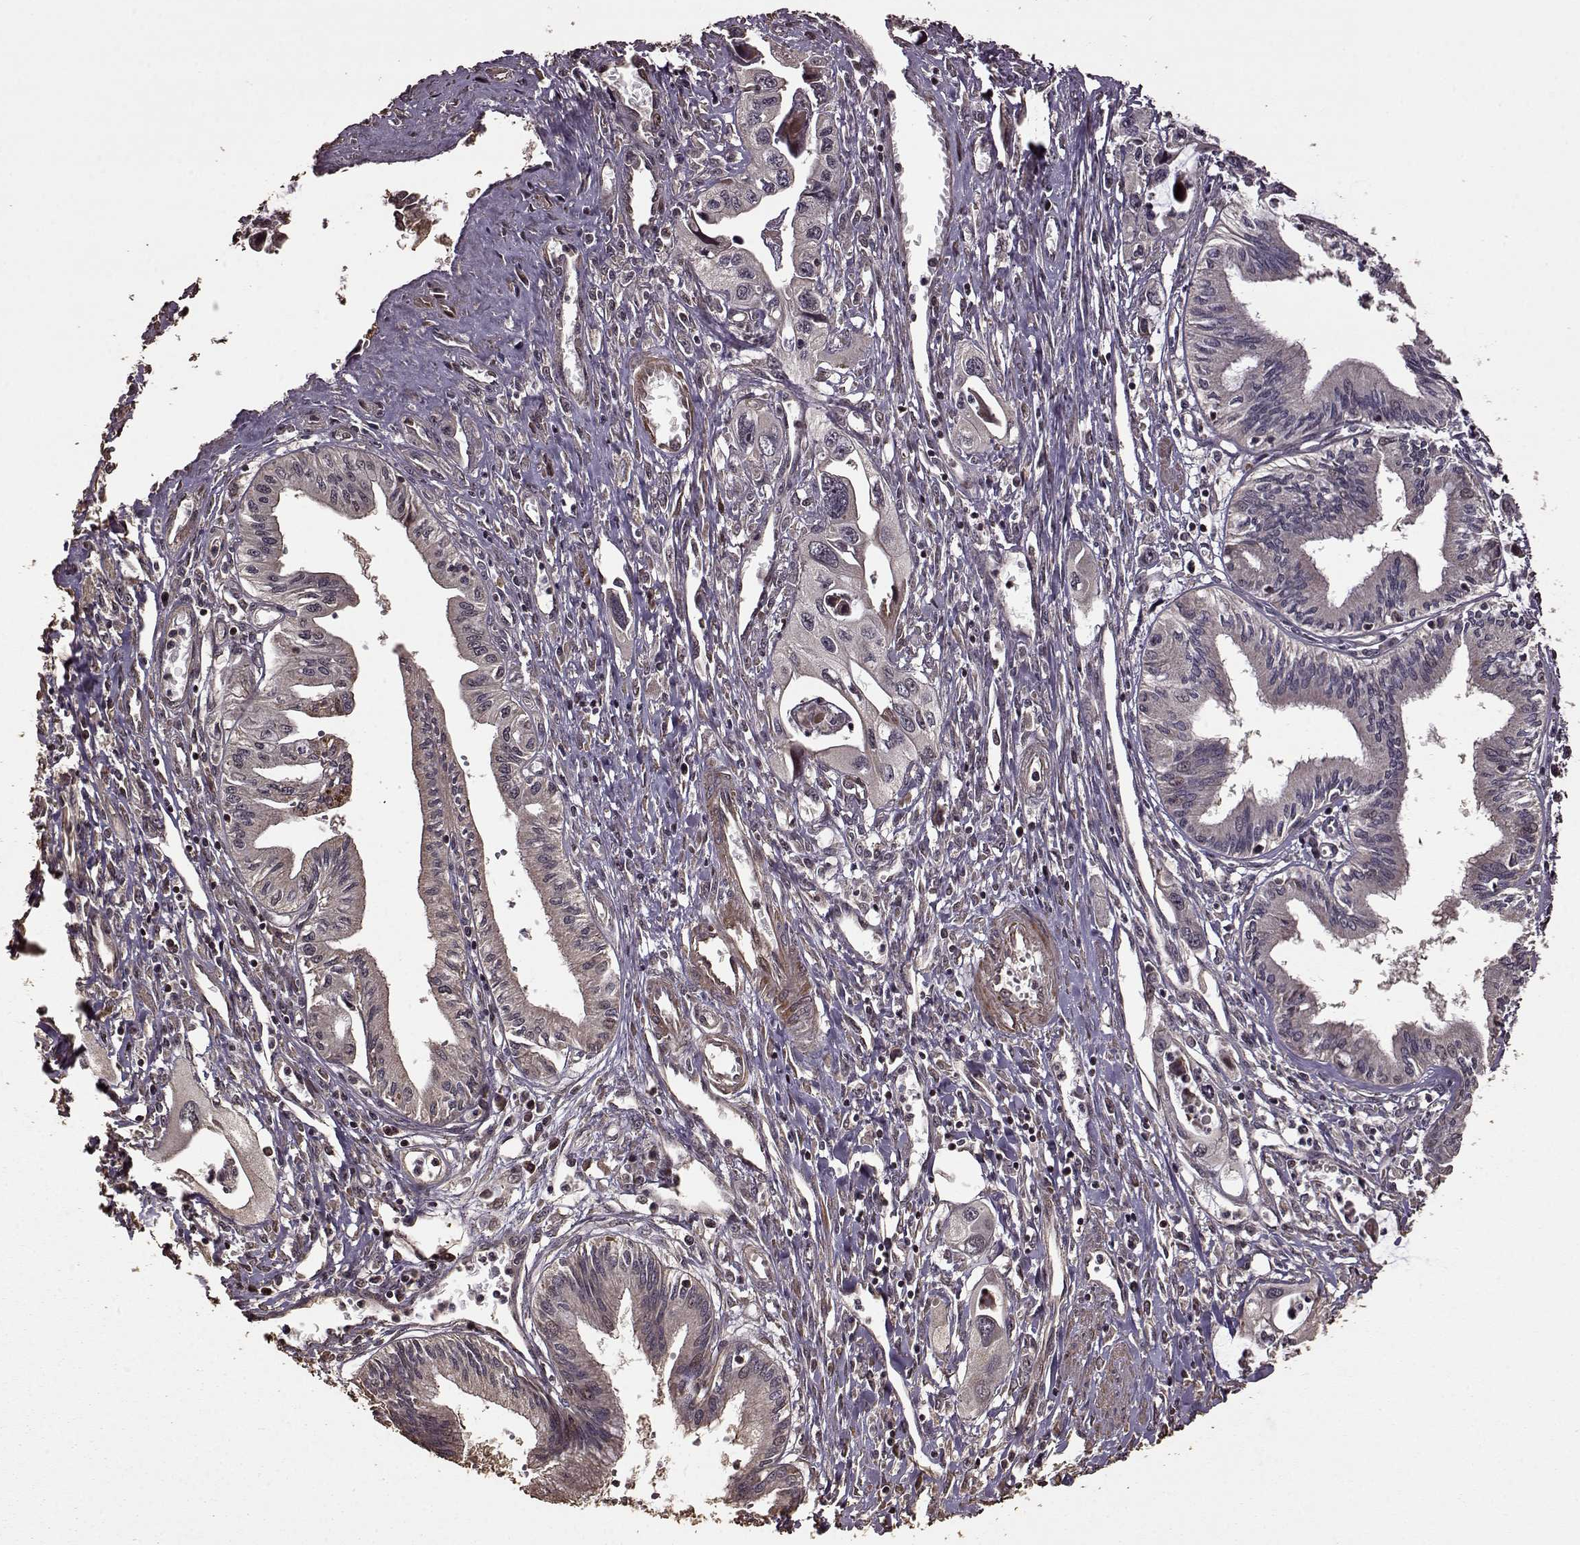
{"staining": {"intensity": "negative", "quantity": "none", "location": "none"}, "tissue": "pancreatic cancer", "cell_type": "Tumor cells", "image_type": "cancer", "snomed": [{"axis": "morphology", "description": "Adenocarcinoma, NOS"}, {"axis": "topography", "description": "Pancreas"}], "caption": "Human pancreatic adenocarcinoma stained for a protein using immunohistochemistry shows no positivity in tumor cells.", "gene": "FBXW11", "patient": {"sex": "male", "age": 60}}